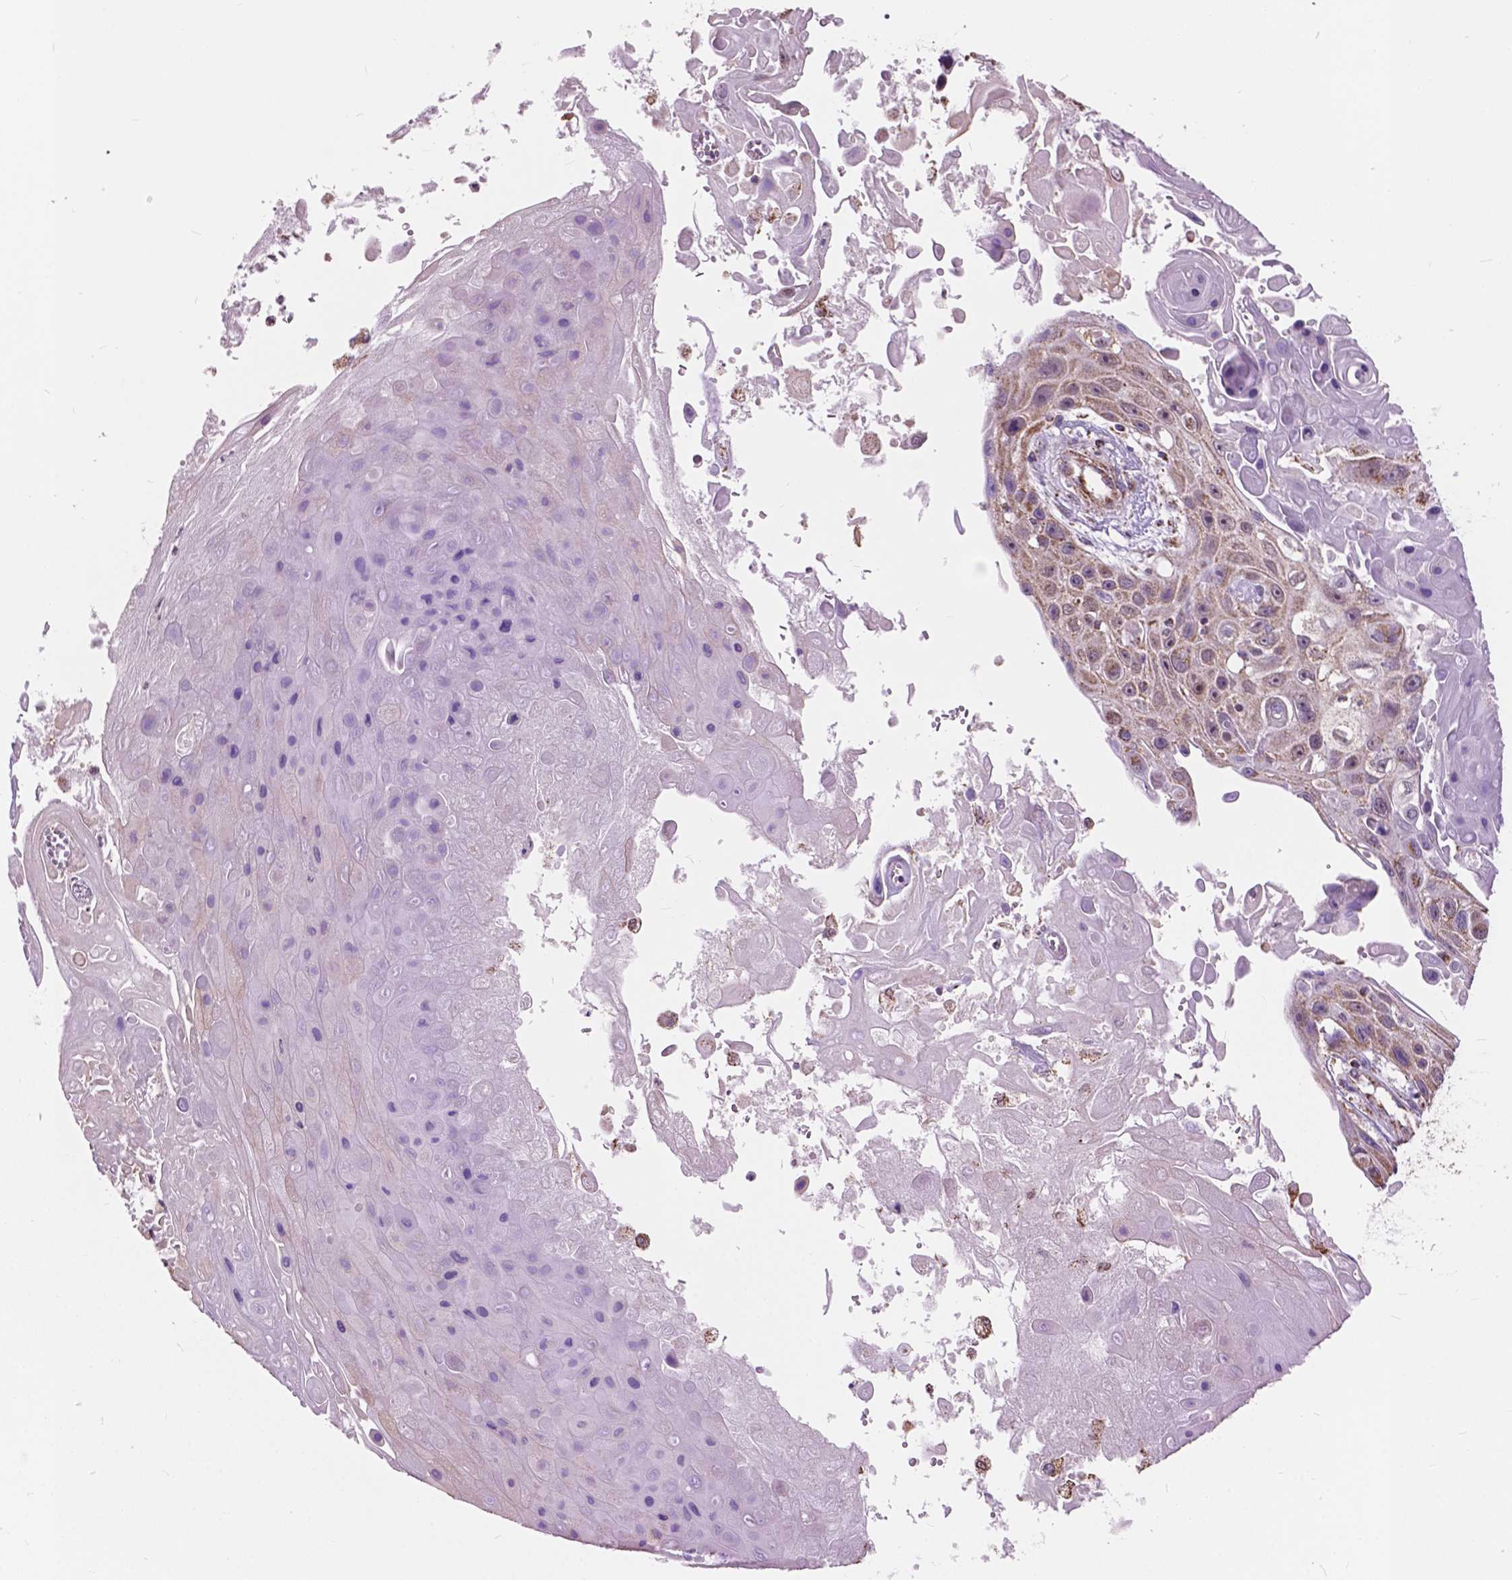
{"staining": {"intensity": "moderate", "quantity": "25%-75%", "location": "cytoplasmic/membranous"}, "tissue": "skin cancer", "cell_type": "Tumor cells", "image_type": "cancer", "snomed": [{"axis": "morphology", "description": "Squamous cell carcinoma, NOS"}, {"axis": "topography", "description": "Skin"}], "caption": "This photomicrograph exhibits immunohistochemistry staining of skin cancer, with medium moderate cytoplasmic/membranous positivity in about 25%-75% of tumor cells.", "gene": "SCOC", "patient": {"sex": "male", "age": 82}}